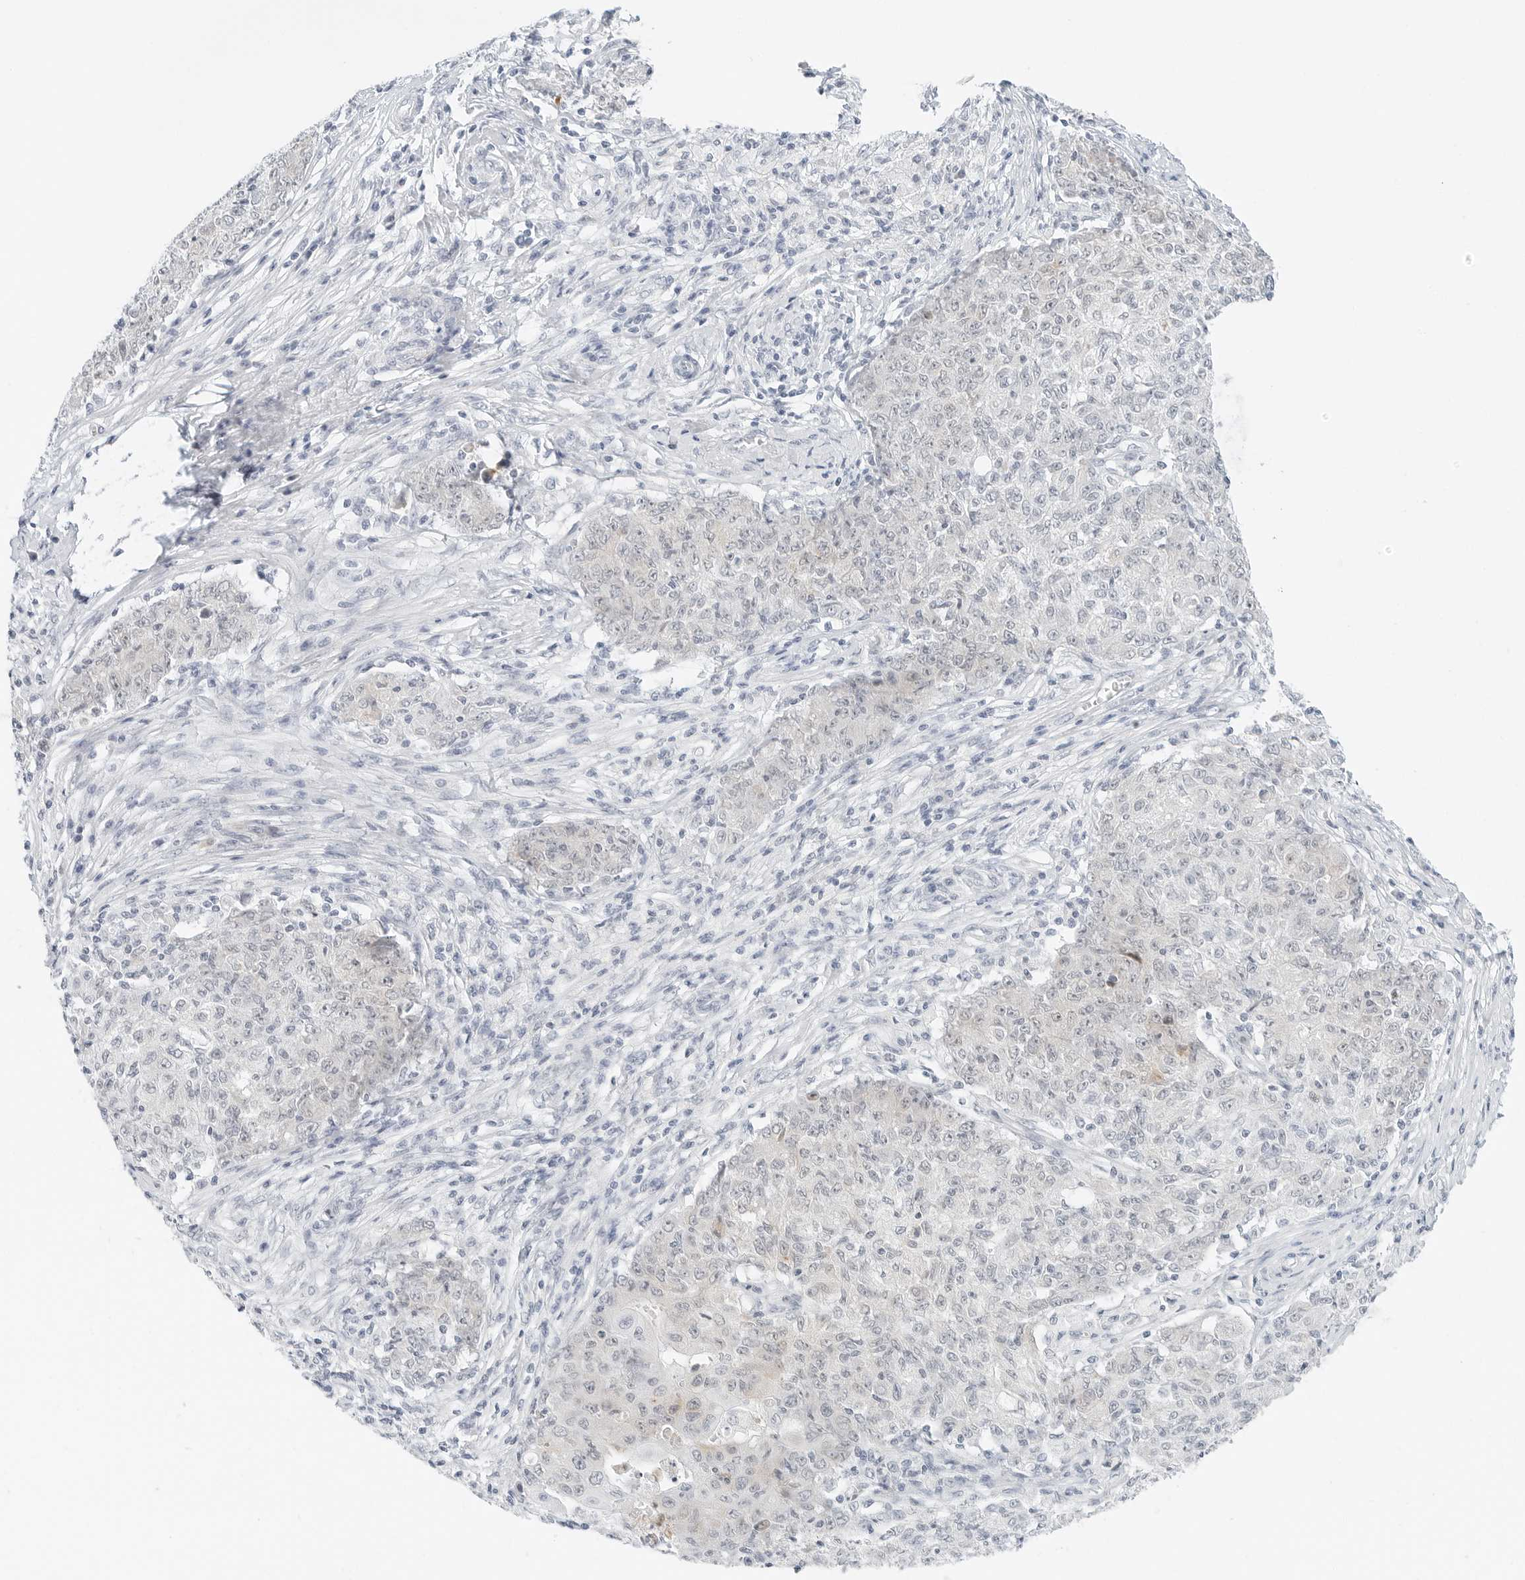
{"staining": {"intensity": "negative", "quantity": "none", "location": "none"}, "tissue": "ovarian cancer", "cell_type": "Tumor cells", "image_type": "cancer", "snomed": [{"axis": "morphology", "description": "Carcinoma, endometroid"}, {"axis": "topography", "description": "Ovary"}], "caption": "Immunohistochemical staining of human ovarian endometroid carcinoma reveals no significant expression in tumor cells.", "gene": "CCSAP", "patient": {"sex": "female", "age": 42}}